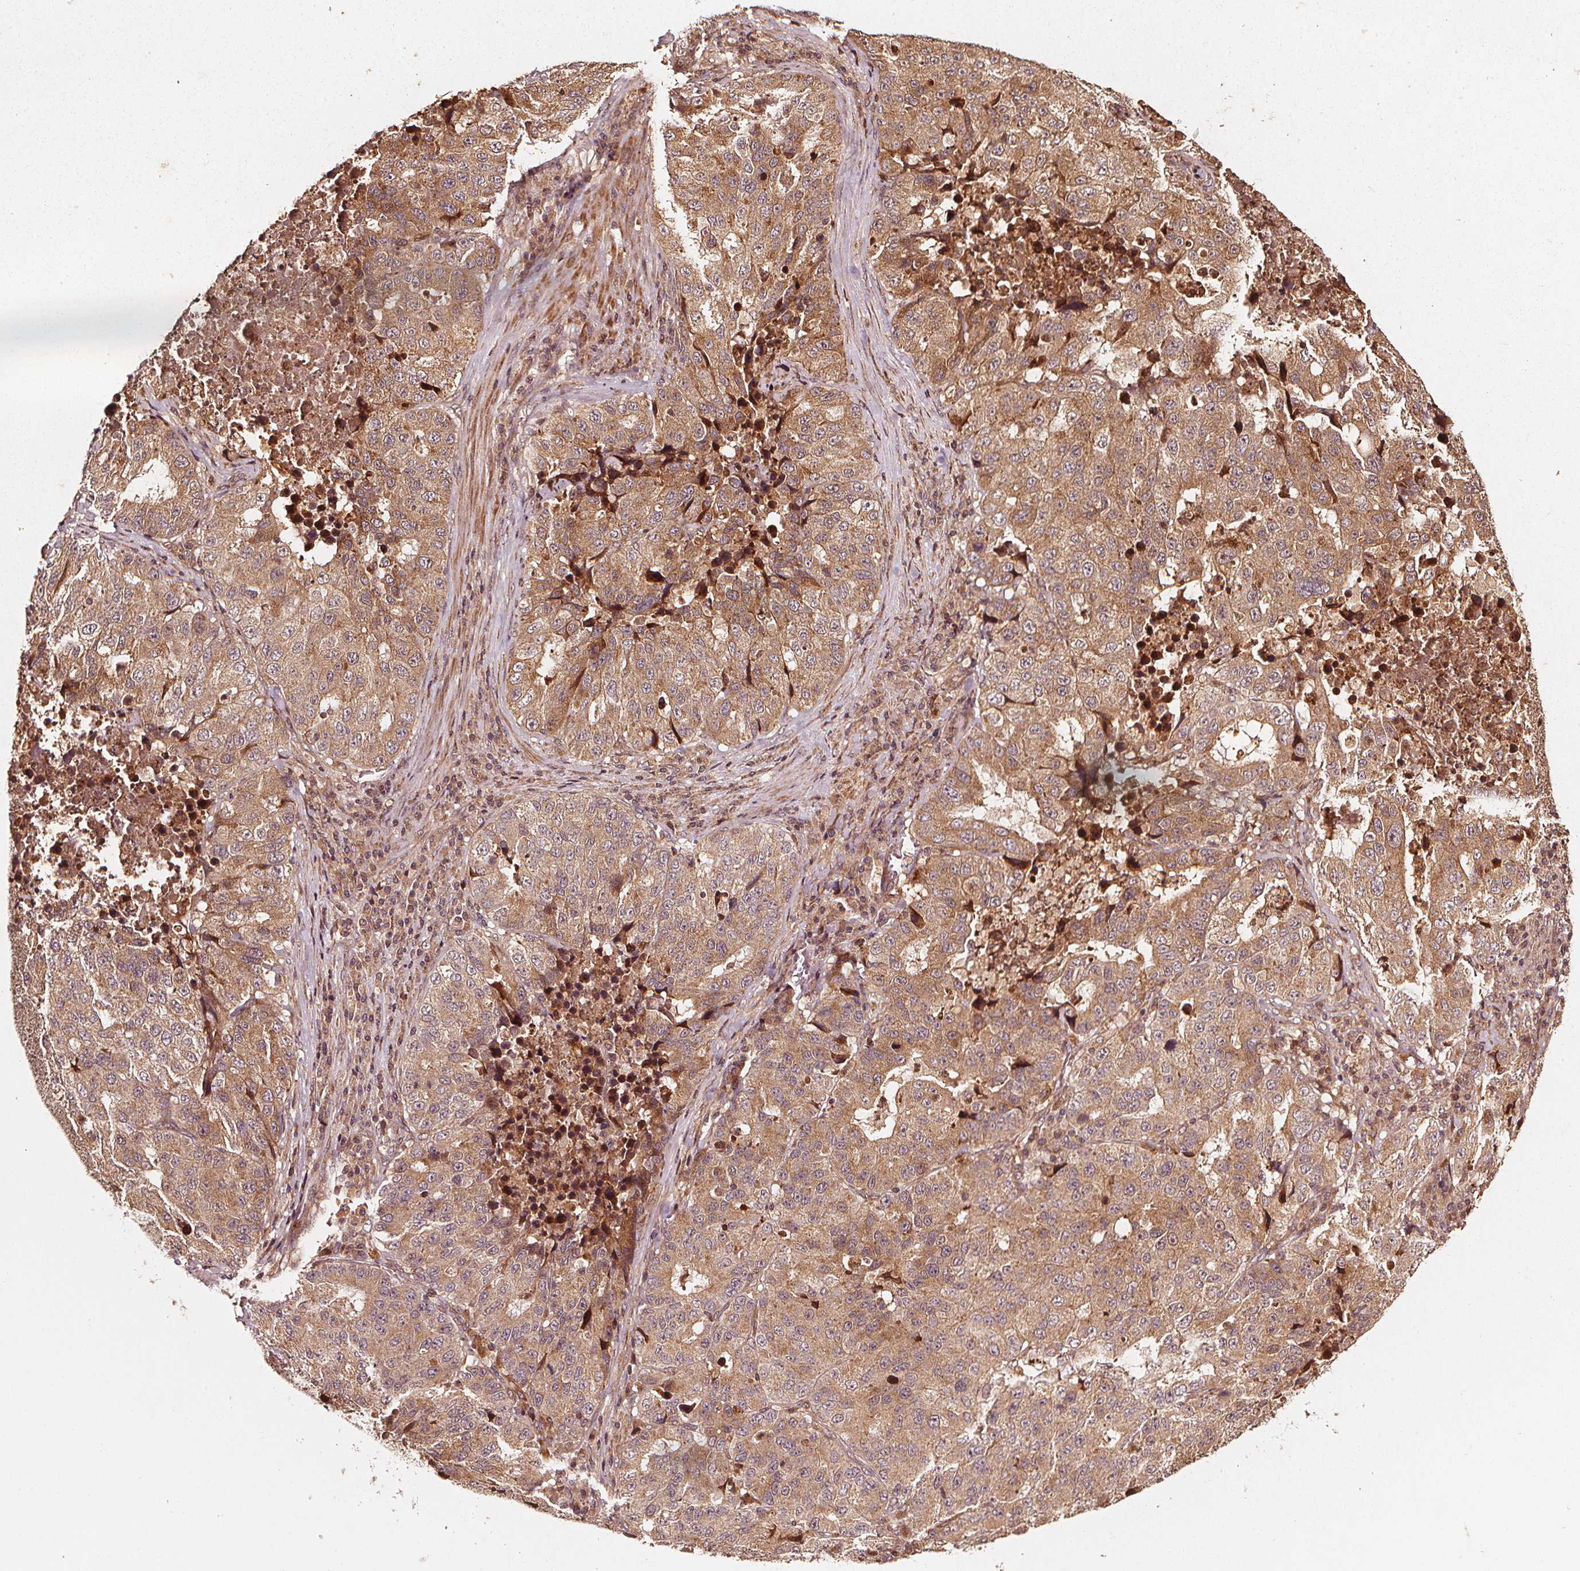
{"staining": {"intensity": "weak", "quantity": ">75%", "location": "cytoplasmic/membranous"}, "tissue": "stomach cancer", "cell_type": "Tumor cells", "image_type": "cancer", "snomed": [{"axis": "morphology", "description": "Adenocarcinoma, NOS"}, {"axis": "topography", "description": "Stomach"}], "caption": "Adenocarcinoma (stomach) stained with a protein marker reveals weak staining in tumor cells.", "gene": "NPC1", "patient": {"sex": "male", "age": 71}}